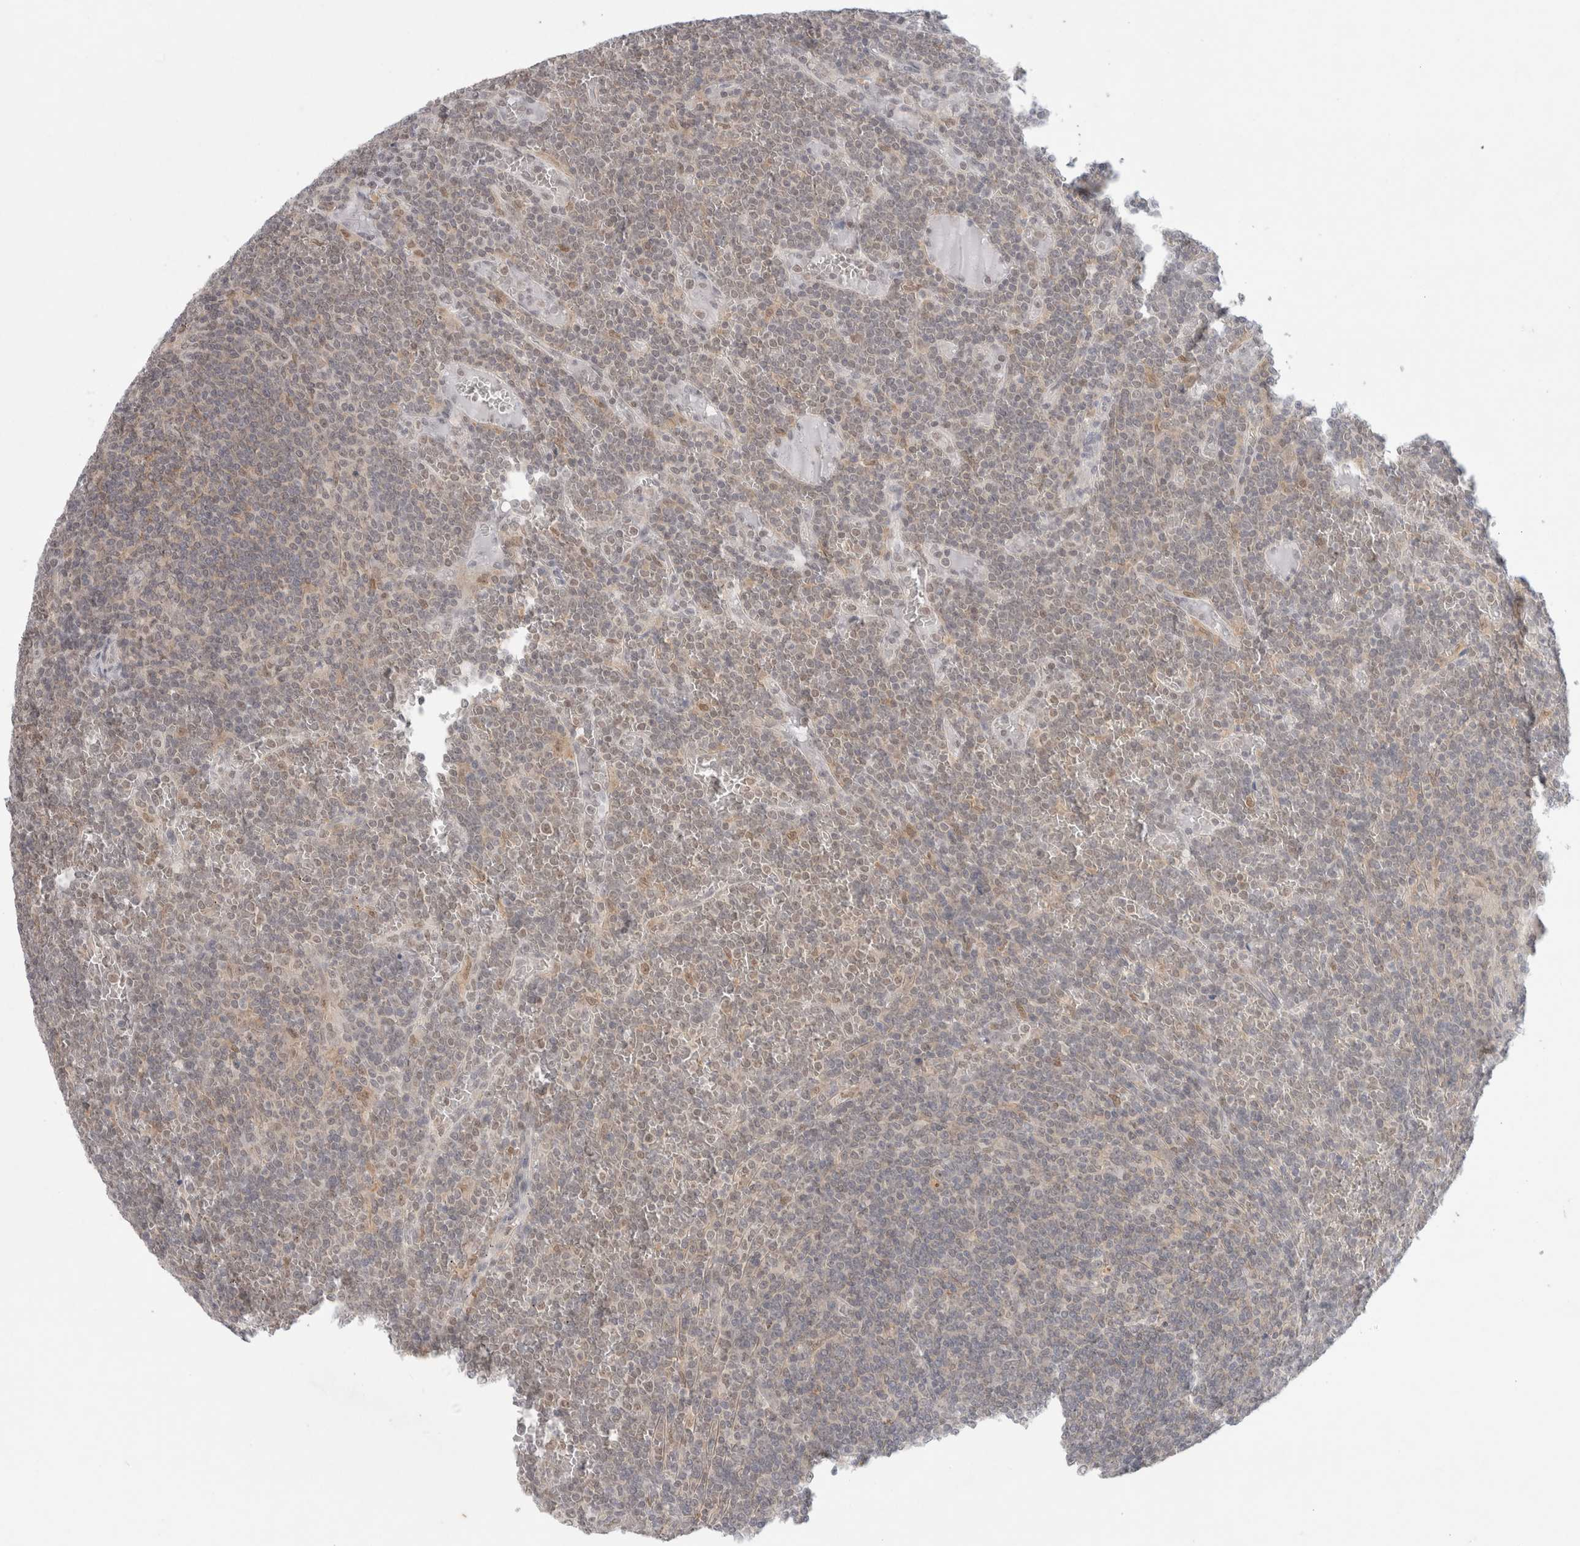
{"staining": {"intensity": "weak", "quantity": "25%-75%", "location": "nuclear"}, "tissue": "lymphoma", "cell_type": "Tumor cells", "image_type": "cancer", "snomed": [{"axis": "morphology", "description": "Malignant lymphoma, non-Hodgkin's type, Low grade"}, {"axis": "topography", "description": "Spleen"}], "caption": "IHC (DAB) staining of human low-grade malignant lymphoma, non-Hodgkin's type exhibits weak nuclear protein staining in approximately 25%-75% of tumor cells.", "gene": "FBXO42", "patient": {"sex": "female", "age": 19}}